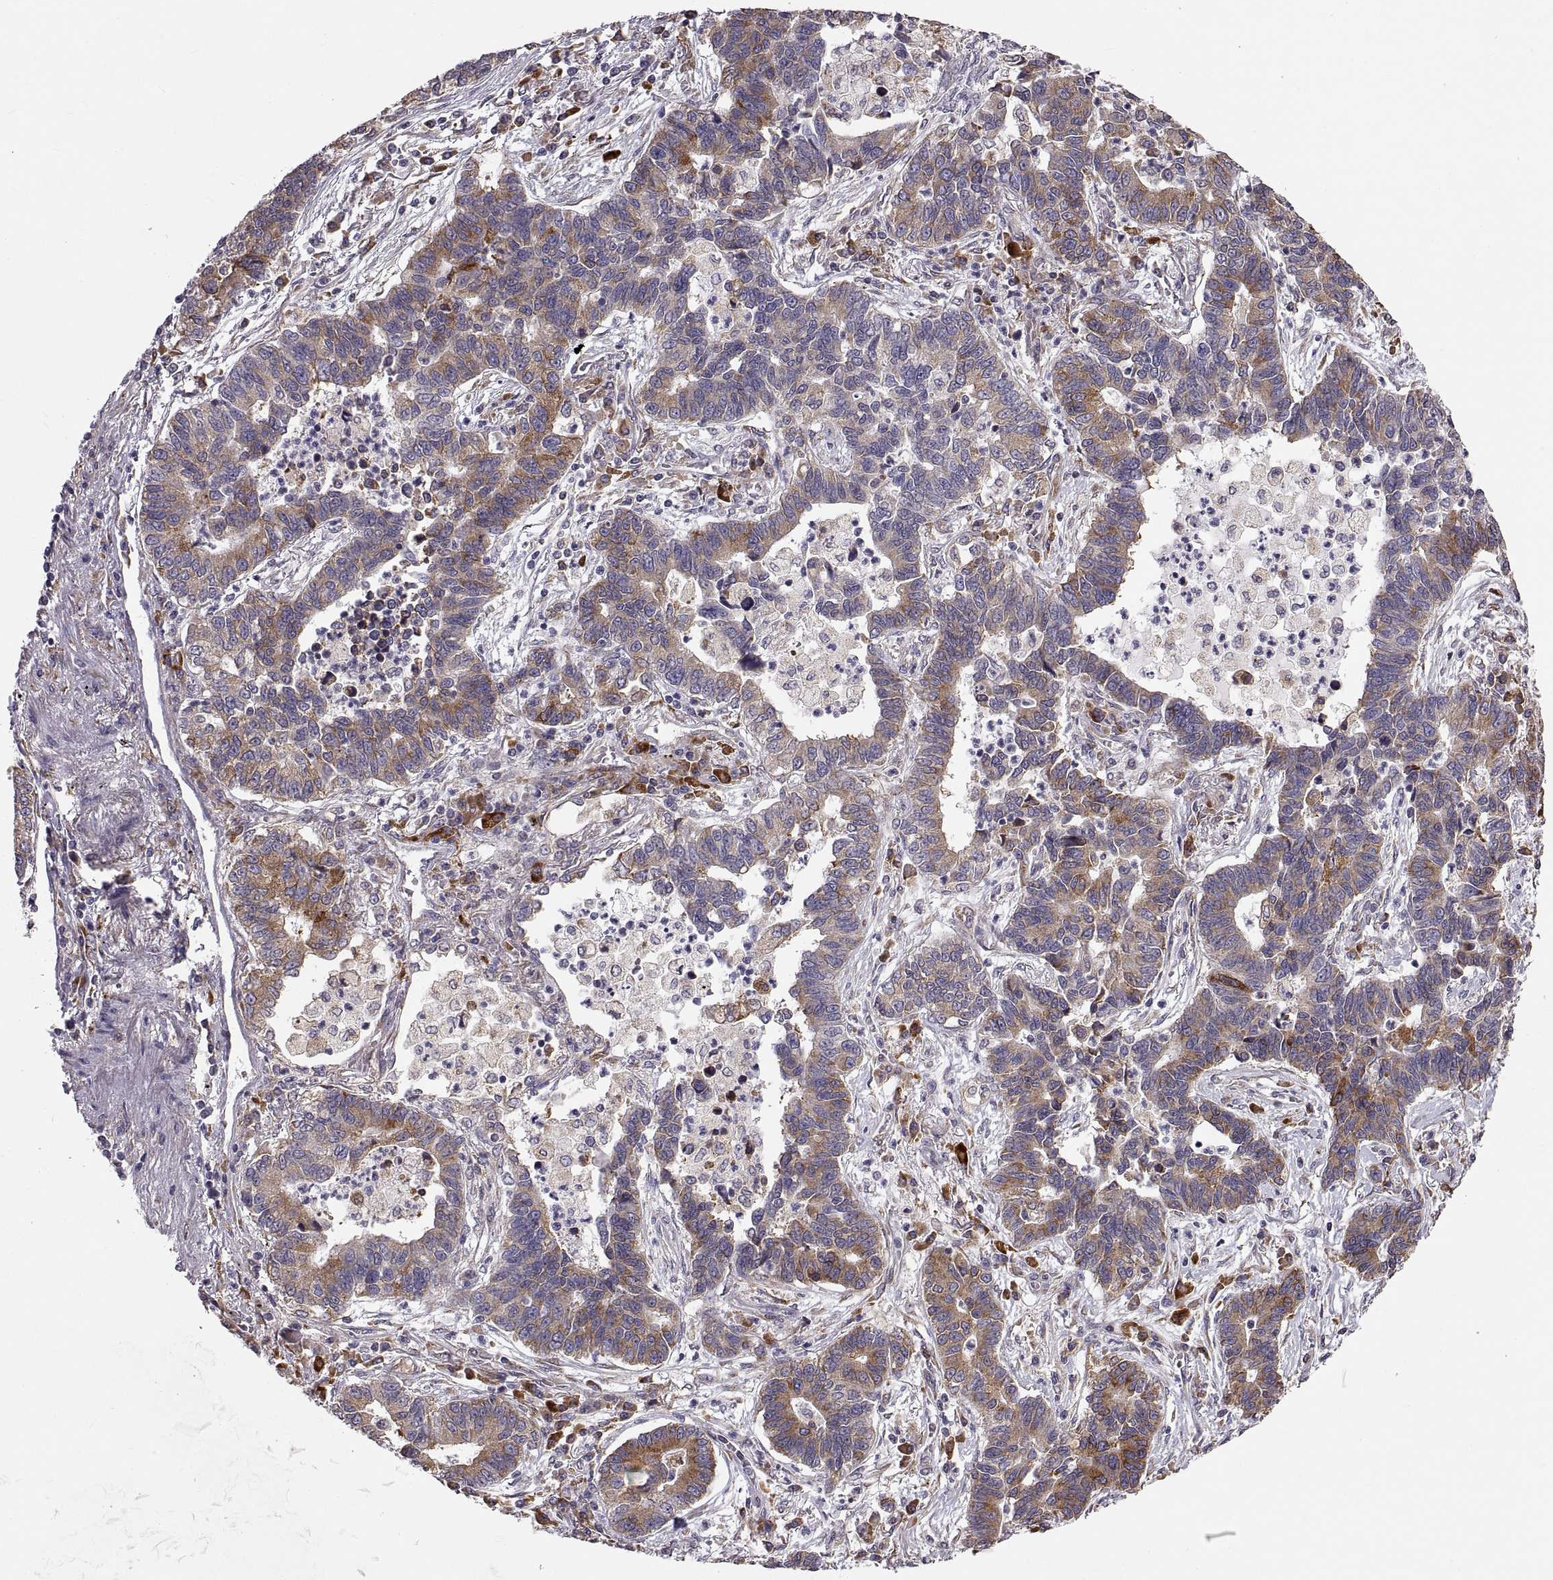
{"staining": {"intensity": "moderate", "quantity": "25%-75%", "location": "cytoplasmic/membranous"}, "tissue": "lung cancer", "cell_type": "Tumor cells", "image_type": "cancer", "snomed": [{"axis": "morphology", "description": "Adenocarcinoma, NOS"}, {"axis": "topography", "description": "Lung"}], "caption": "Lung cancer was stained to show a protein in brown. There is medium levels of moderate cytoplasmic/membranous staining in about 25%-75% of tumor cells.", "gene": "PLEKHB2", "patient": {"sex": "female", "age": 57}}